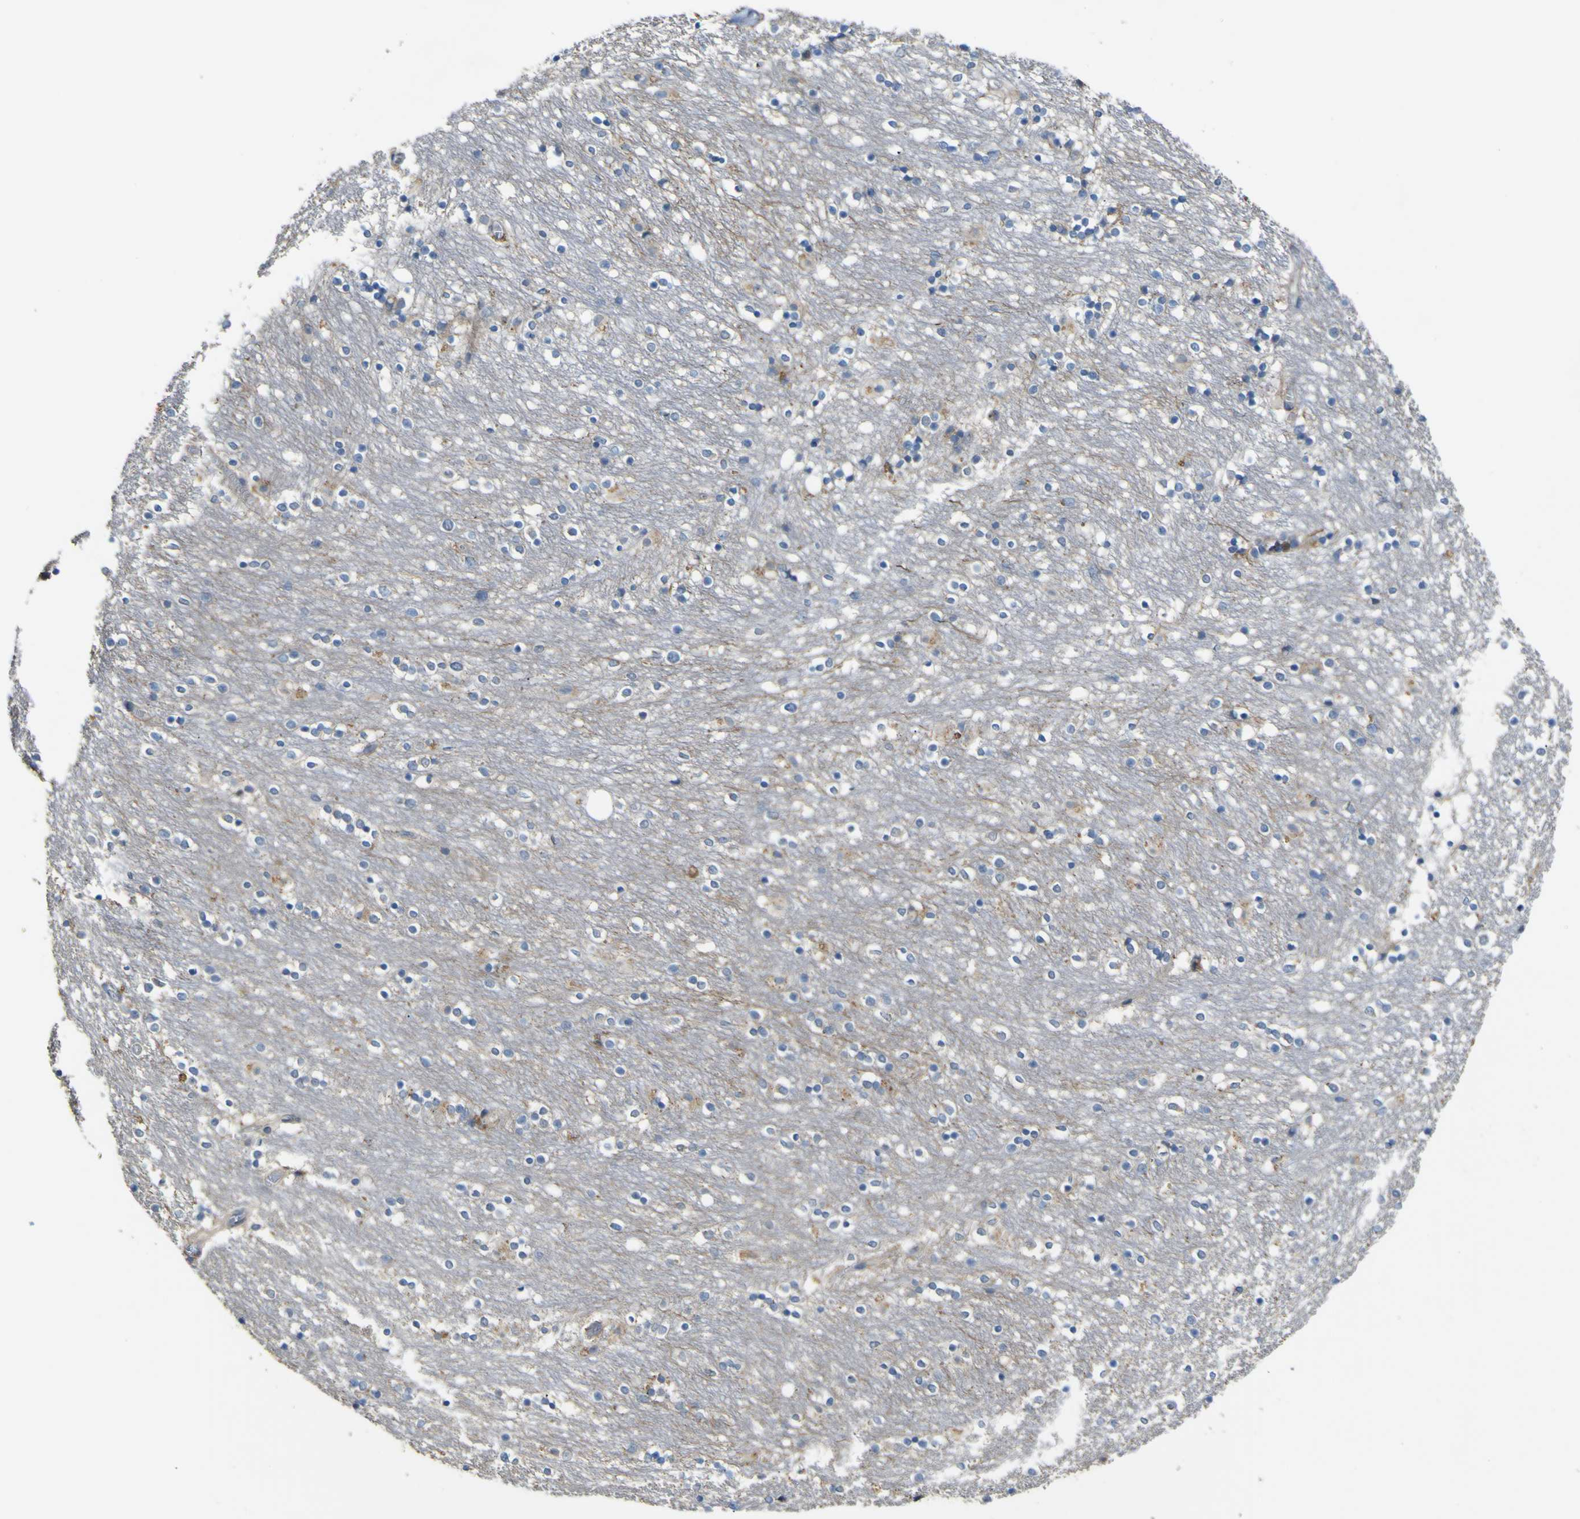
{"staining": {"intensity": "negative", "quantity": "none", "location": "none"}, "tissue": "caudate", "cell_type": "Glial cells", "image_type": "normal", "snomed": [{"axis": "morphology", "description": "Normal tissue, NOS"}, {"axis": "topography", "description": "Lateral ventricle wall"}], "caption": "Protein analysis of unremarkable caudate shows no significant staining in glial cells. (DAB IHC visualized using brightfield microscopy, high magnification).", "gene": "LBHD1", "patient": {"sex": "female", "age": 54}}